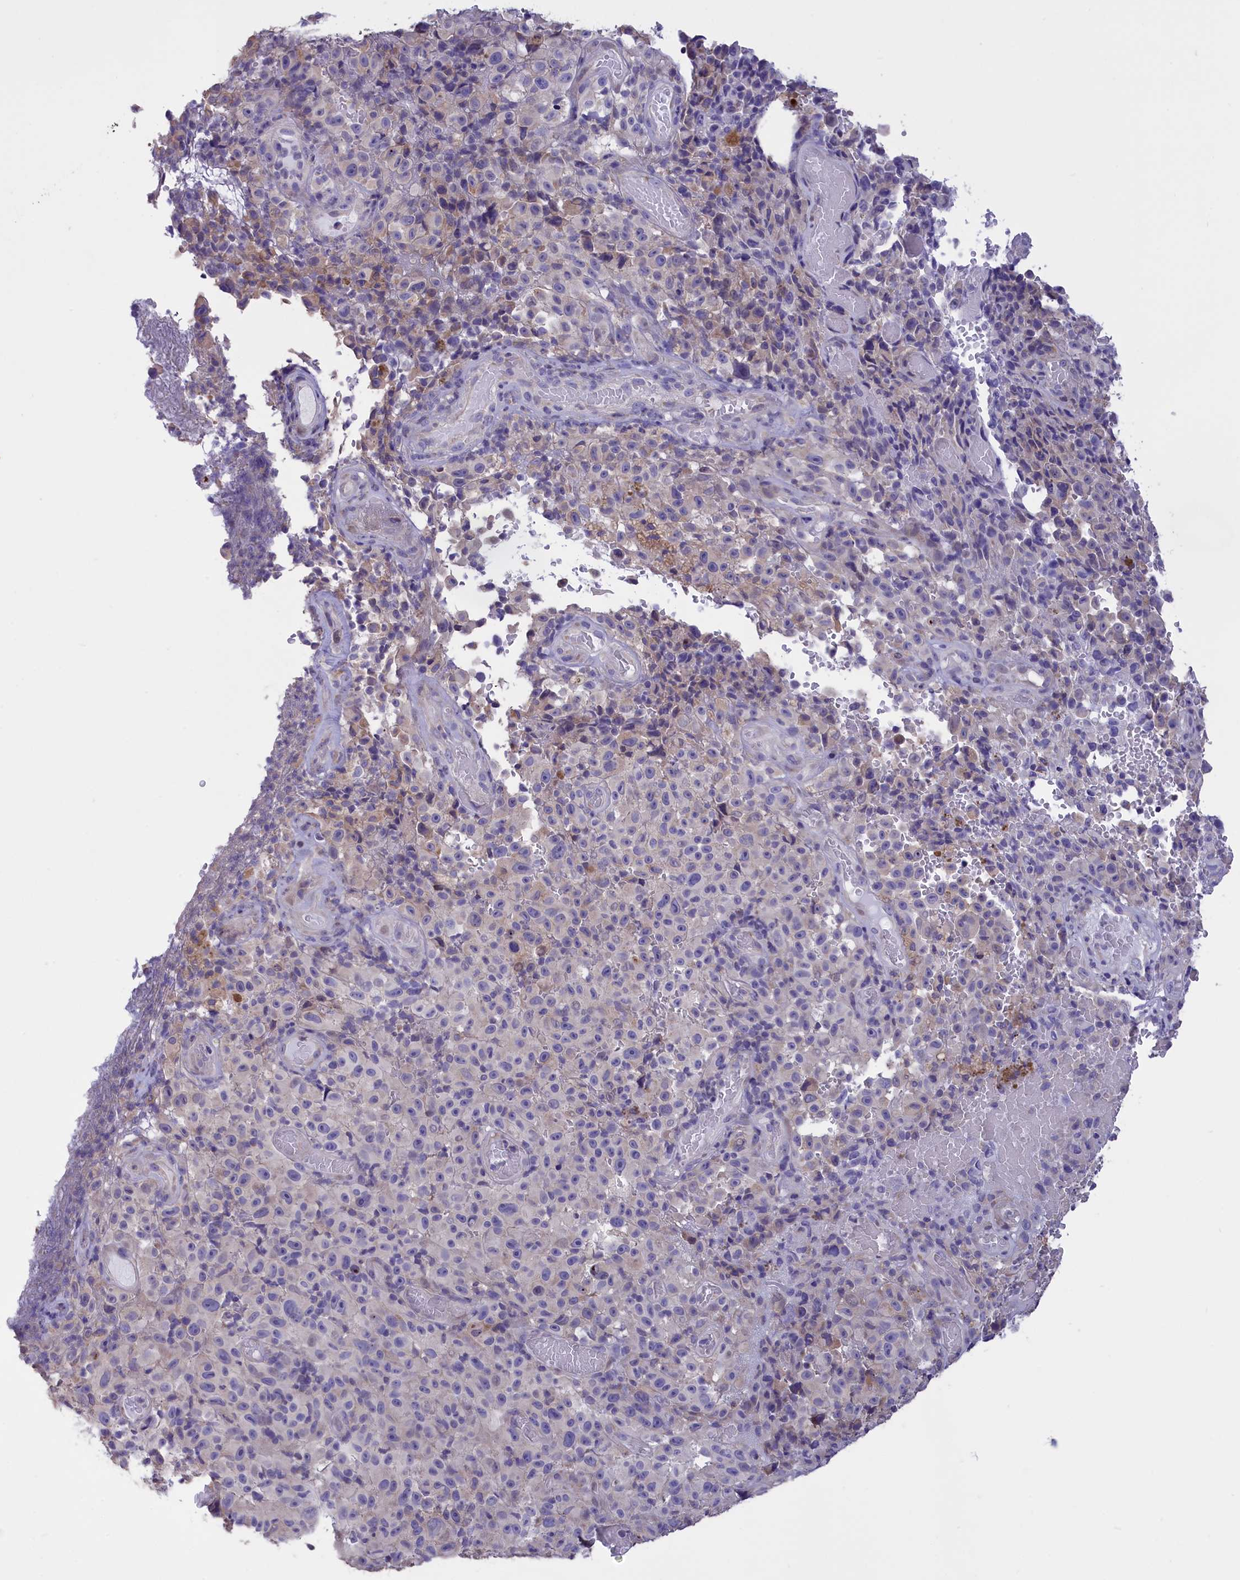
{"staining": {"intensity": "negative", "quantity": "none", "location": "none"}, "tissue": "melanoma", "cell_type": "Tumor cells", "image_type": "cancer", "snomed": [{"axis": "morphology", "description": "Malignant melanoma, NOS"}, {"axis": "topography", "description": "Skin"}], "caption": "A histopathology image of human melanoma is negative for staining in tumor cells. (DAB immunohistochemistry (IHC), high magnification).", "gene": "CYP2U1", "patient": {"sex": "female", "age": 82}}